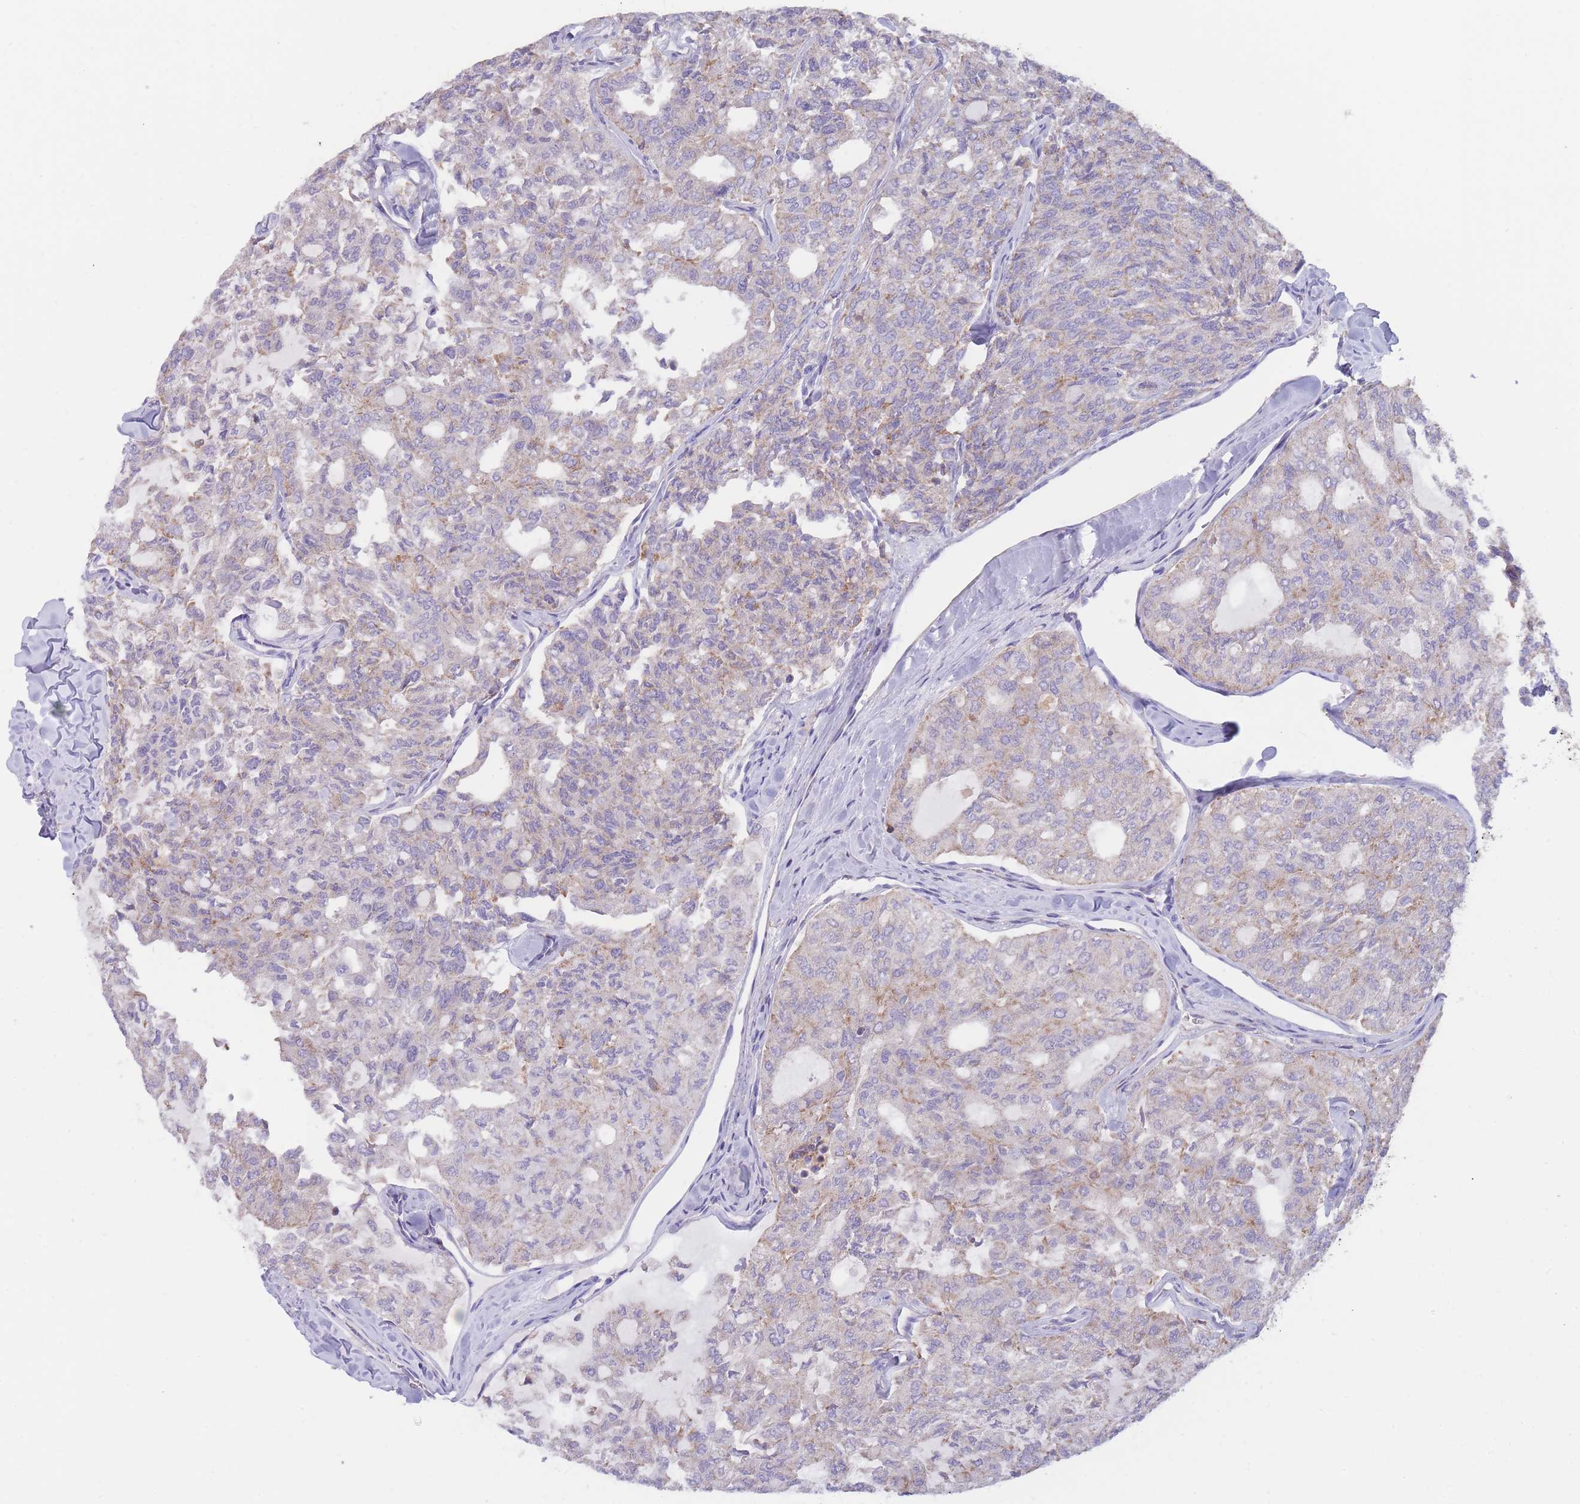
{"staining": {"intensity": "weak", "quantity": "<25%", "location": "cytoplasmic/membranous"}, "tissue": "thyroid cancer", "cell_type": "Tumor cells", "image_type": "cancer", "snomed": [{"axis": "morphology", "description": "Follicular adenoma carcinoma, NOS"}, {"axis": "topography", "description": "Thyroid gland"}], "caption": "DAB immunohistochemical staining of human follicular adenoma carcinoma (thyroid) demonstrates no significant positivity in tumor cells. (Stains: DAB immunohistochemistry with hematoxylin counter stain, Microscopy: brightfield microscopy at high magnification).", "gene": "SLC25A42", "patient": {"sex": "male", "age": 75}}